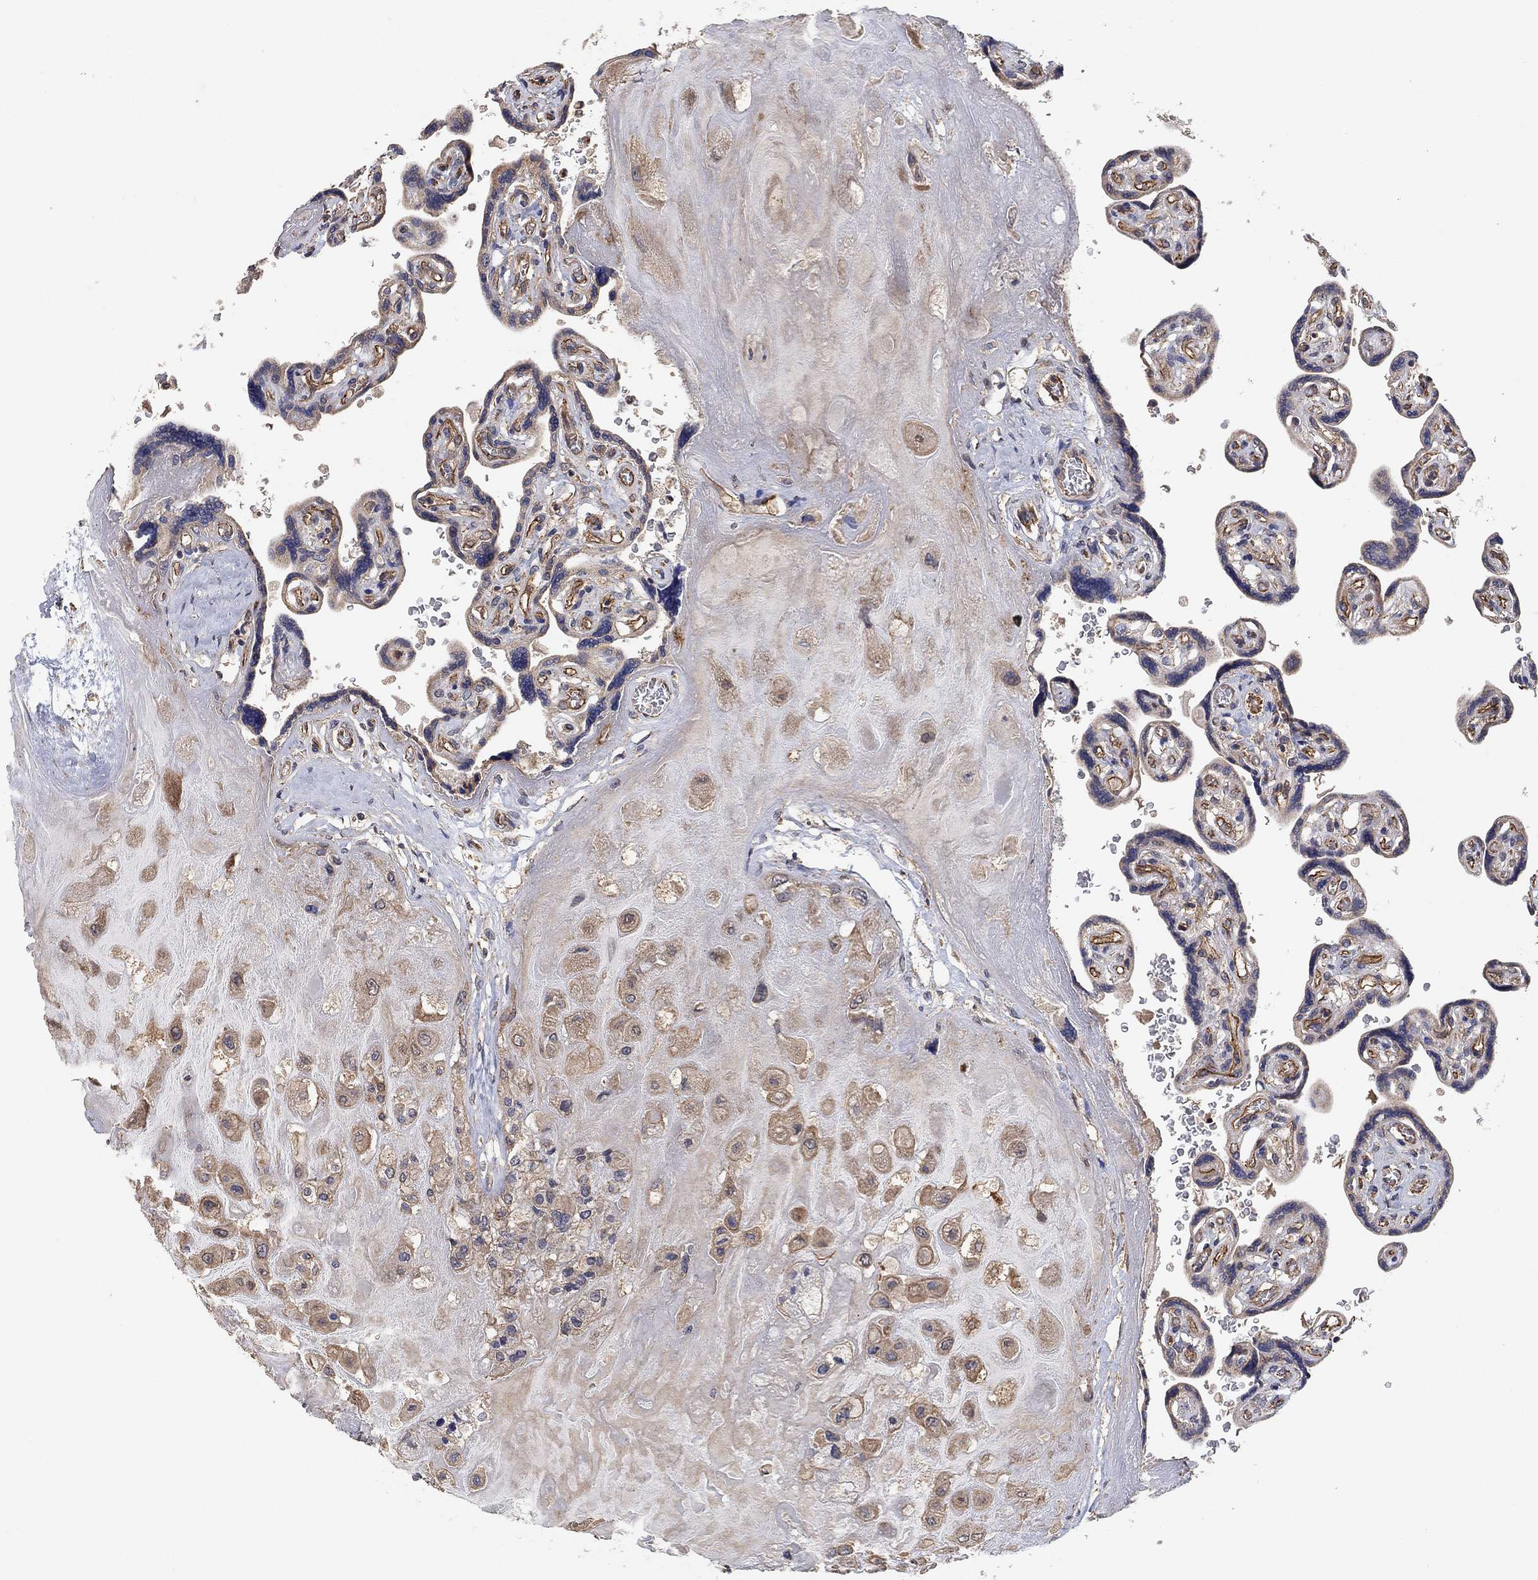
{"staining": {"intensity": "weak", "quantity": "25%-75%", "location": "cytoplasmic/membranous"}, "tissue": "placenta", "cell_type": "Decidual cells", "image_type": "normal", "snomed": [{"axis": "morphology", "description": "Normal tissue, NOS"}, {"axis": "topography", "description": "Placenta"}], "caption": "IHC histopathology image of normal placenta stained for a protein (brown), which demonstrates low levels of weak cytoplasmic/membranous expression in approximately 25%-75% of decidual cells.", "gene": "MCUR1", "patient": {"sex": "female", "age": 32}}